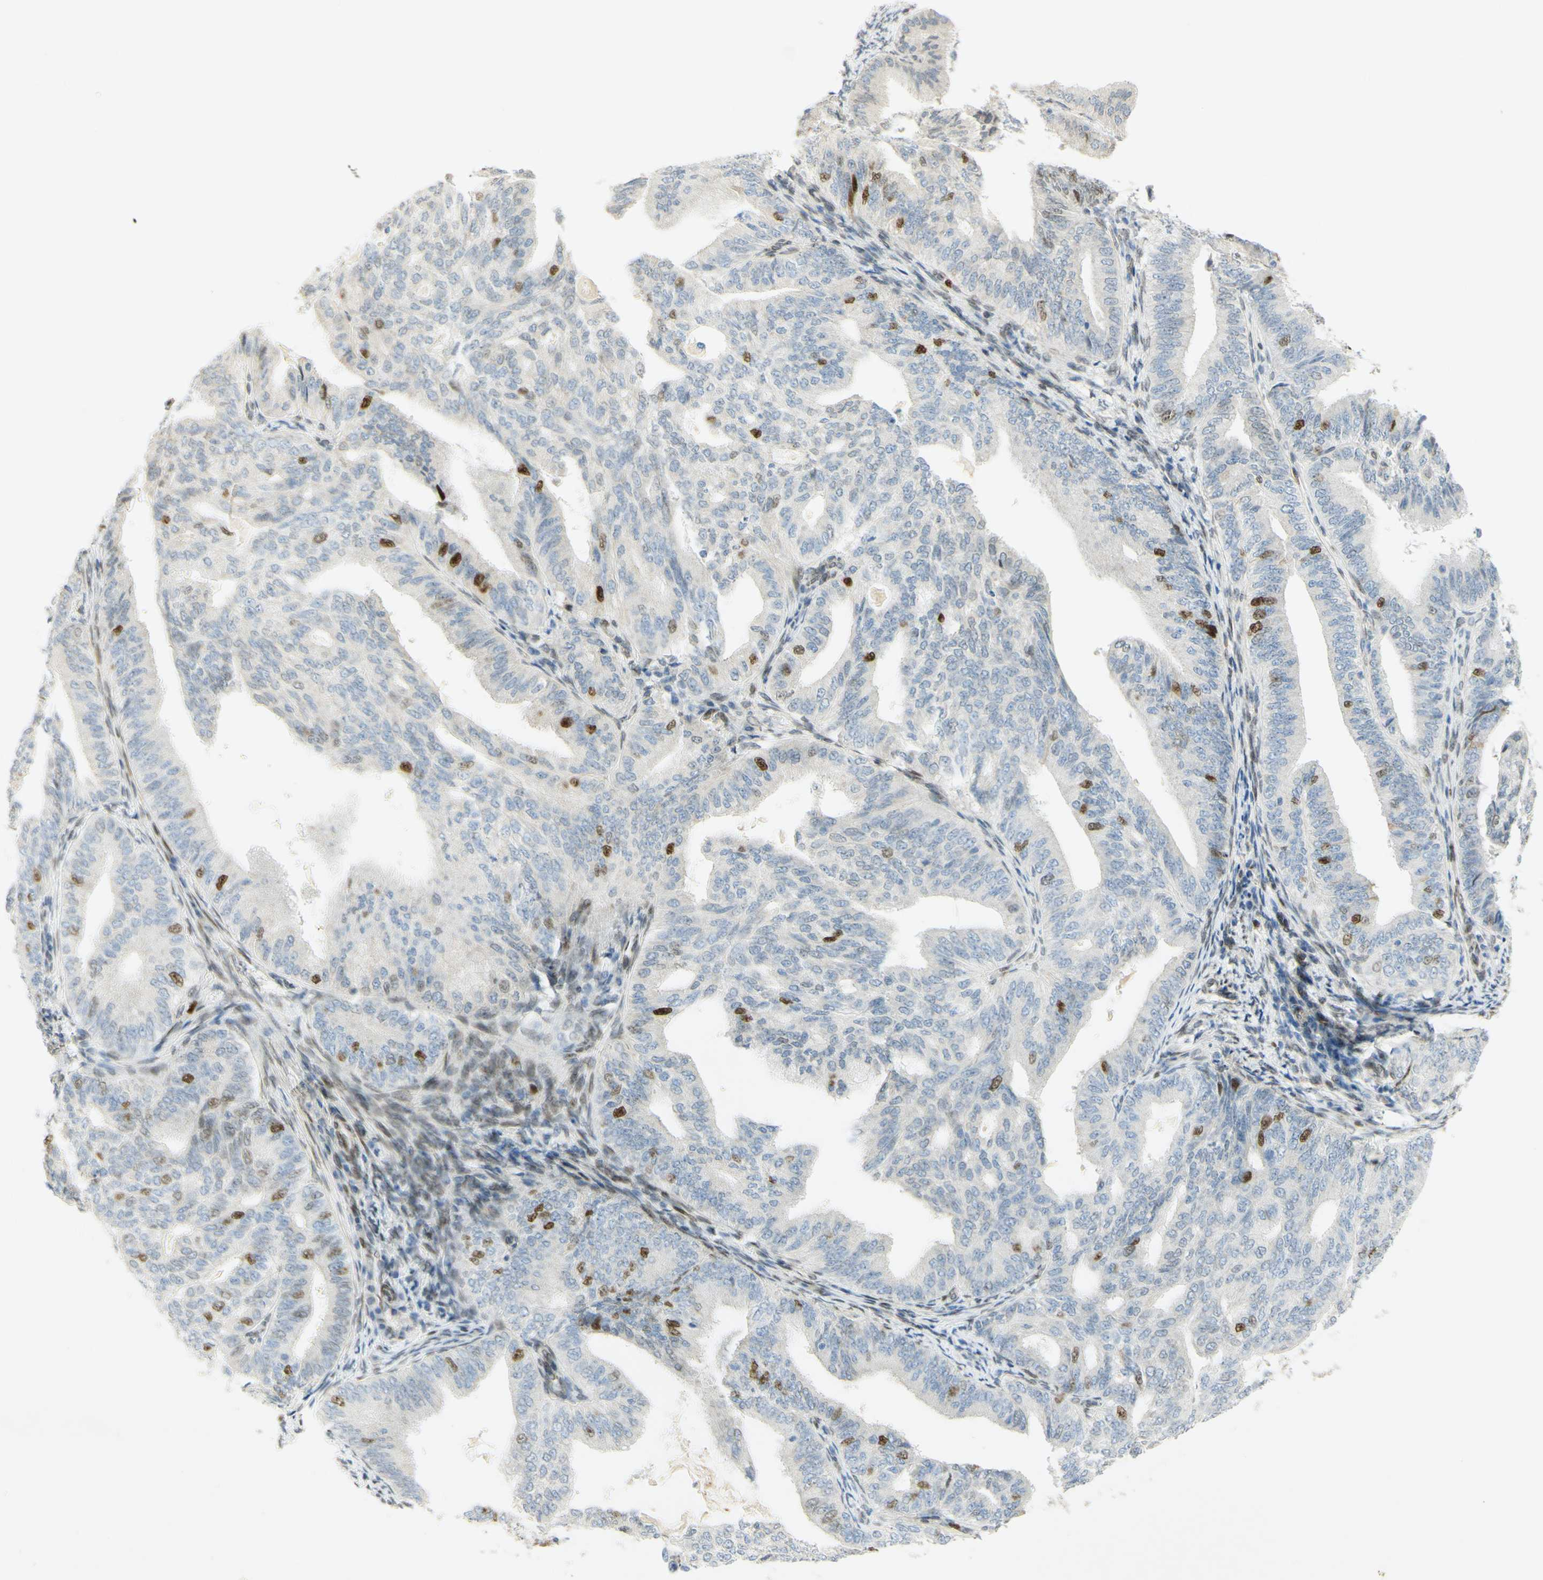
{"staining": {"intensity": "strong", "quantity": "<25%", "location": "nuclear"}, "tissue": "endometrial cancer", "cell_type": "Tumor cells", "image_type": "cancer", "snomed": [{"axis": "morphology", "description": "Adenocarcinoma, NOS"}, {"axis": "topography", "description": "Endometrium"}], "caption": "Protein analysis of endometrial cancer (adenocarcinoma) tissue reveals strong nuclear expression in approximately <25% of tumor cells.", "gene": "E2F1", "patient": {"sex": "female", "age": 58}}